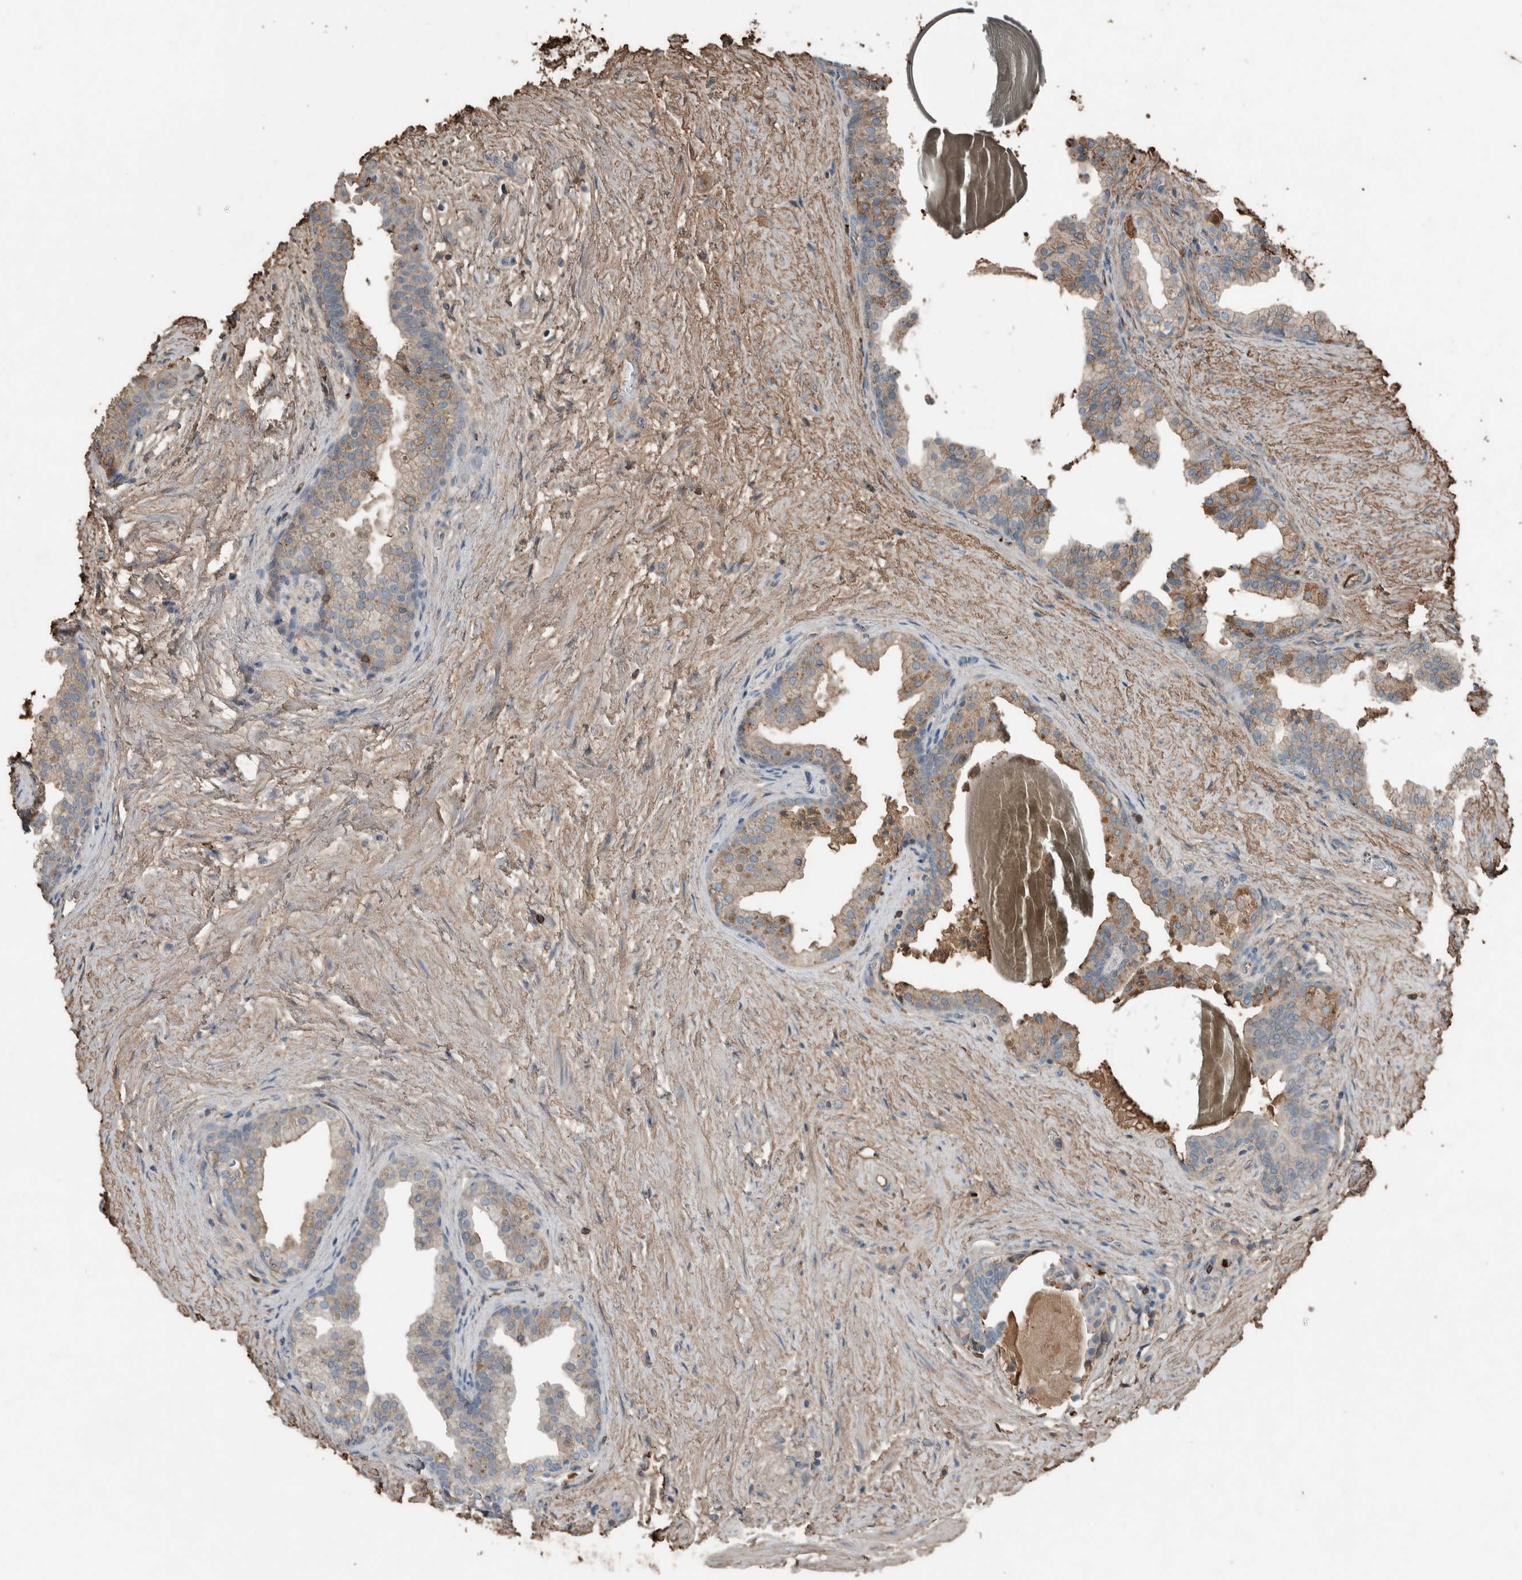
{"staining": {"intensity": "weak", "quantity": "25%-75%", "location": "cytoplasmic/membranous"}, "tissue": "prostate", "cell_type": "Glandular cells", "image_type": "normal", "snomed": [{"axis": "morphology", "description": "Normal tissue, NOS"}, {"axis": "topography", "description": "Prostate"}], "caption": "The image exhibits staining of unremarkable prostate, revealing weak cytoplasmic/membranous protein positivity (brown color) within glandular cells. Nuclei are stained in blue.", "gene": "USP34", "patient": {"sex": "male", "age": 48}}